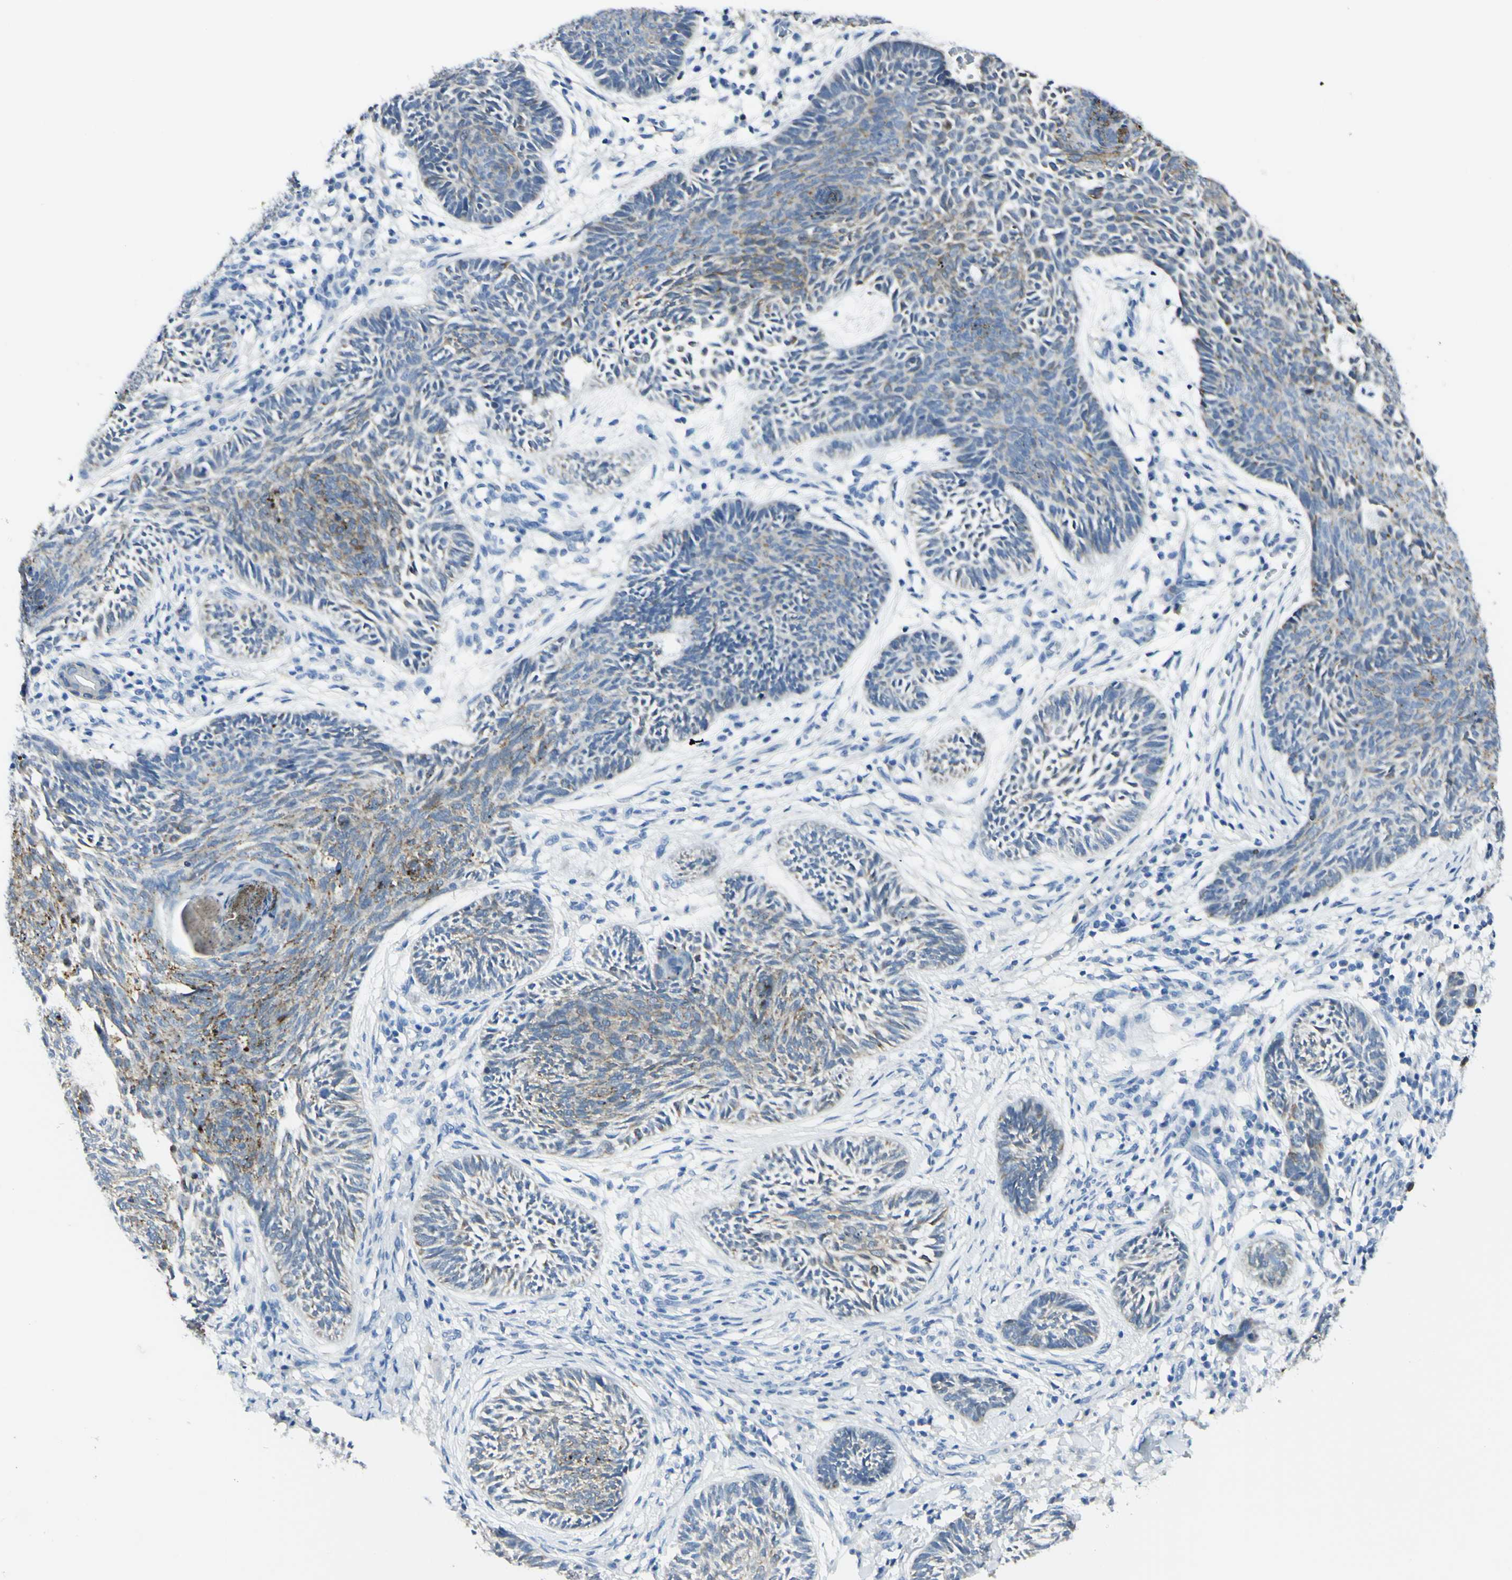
{"staining": {"intensity": "weak", "quantity": "<25%", "location": "cytoplasmic/membranous"}, "tissue": "skin cancer", "cell_type": "Tumor cells", "image_type": "cancer", "snomed": [{"axis": "morphology", "description": "Papilloma, NOS"}, {"axis": "morphology", "description": "Basal cell carcinoma"}, {"axis": "topography", "description": "Skin"}], "caption": "Photomicrograph shows no protein positivity in tumor cells of skin cancer (papilloma) tissue.", "gene": "ZNF557", "patient": {"sex": "male", "age": 87}}